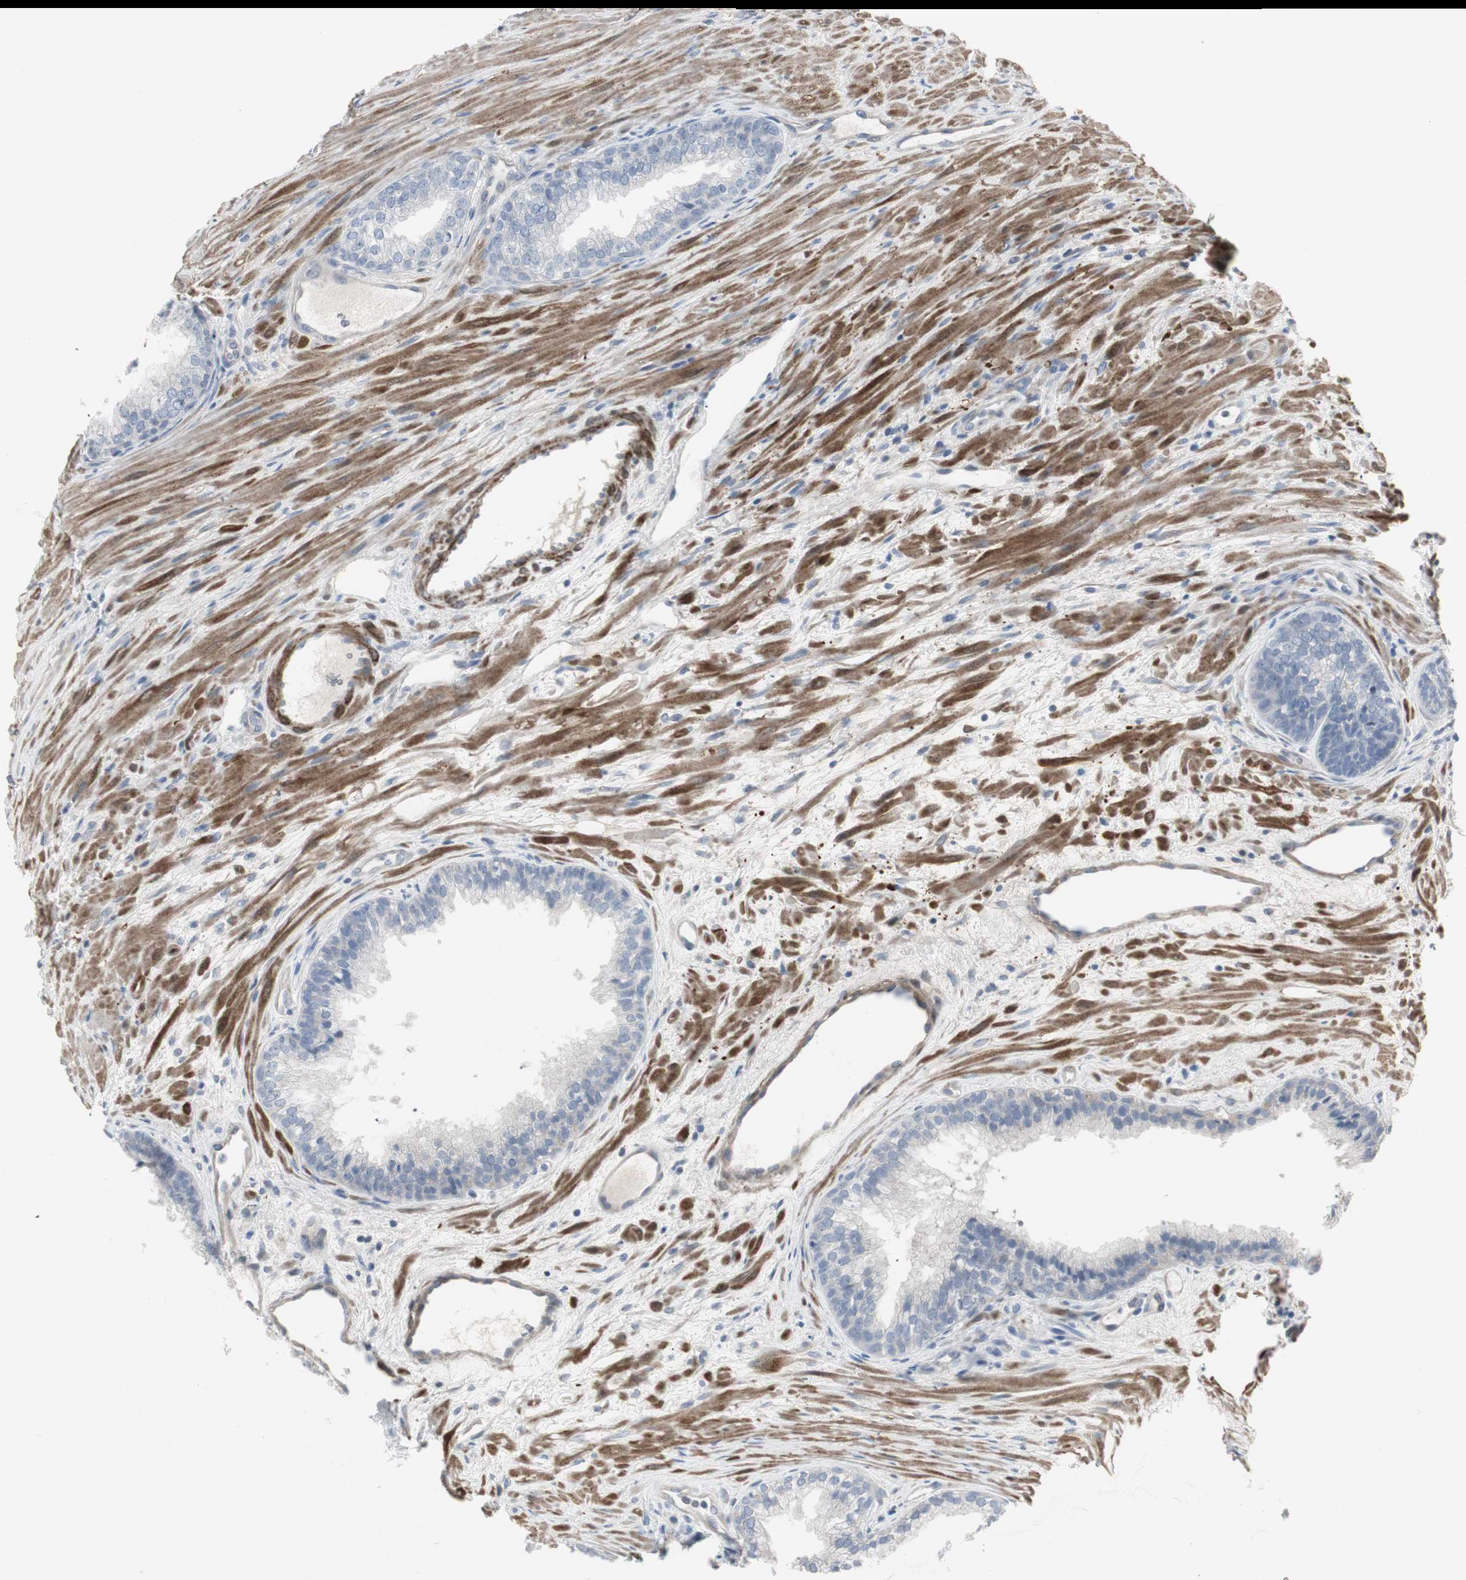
{"staining": {"intensity": "negative", "quantity": "none", "location": "none"}, "tissue": "prostate", "cell_type": "Glandular cells", "image_type": "normal", "snomed": [{"axis": "morphology", "description": "Normal tissue, NOS"}, {"axis": "topography", "description": "Prostate"}], "caption": "Glandular cells show no significant protein expression in unremarkable prostate. (DAB immunohistochemistry, high magnification).", "gene": "DMPK", "patient": {"sex": "male", "age": 76}}